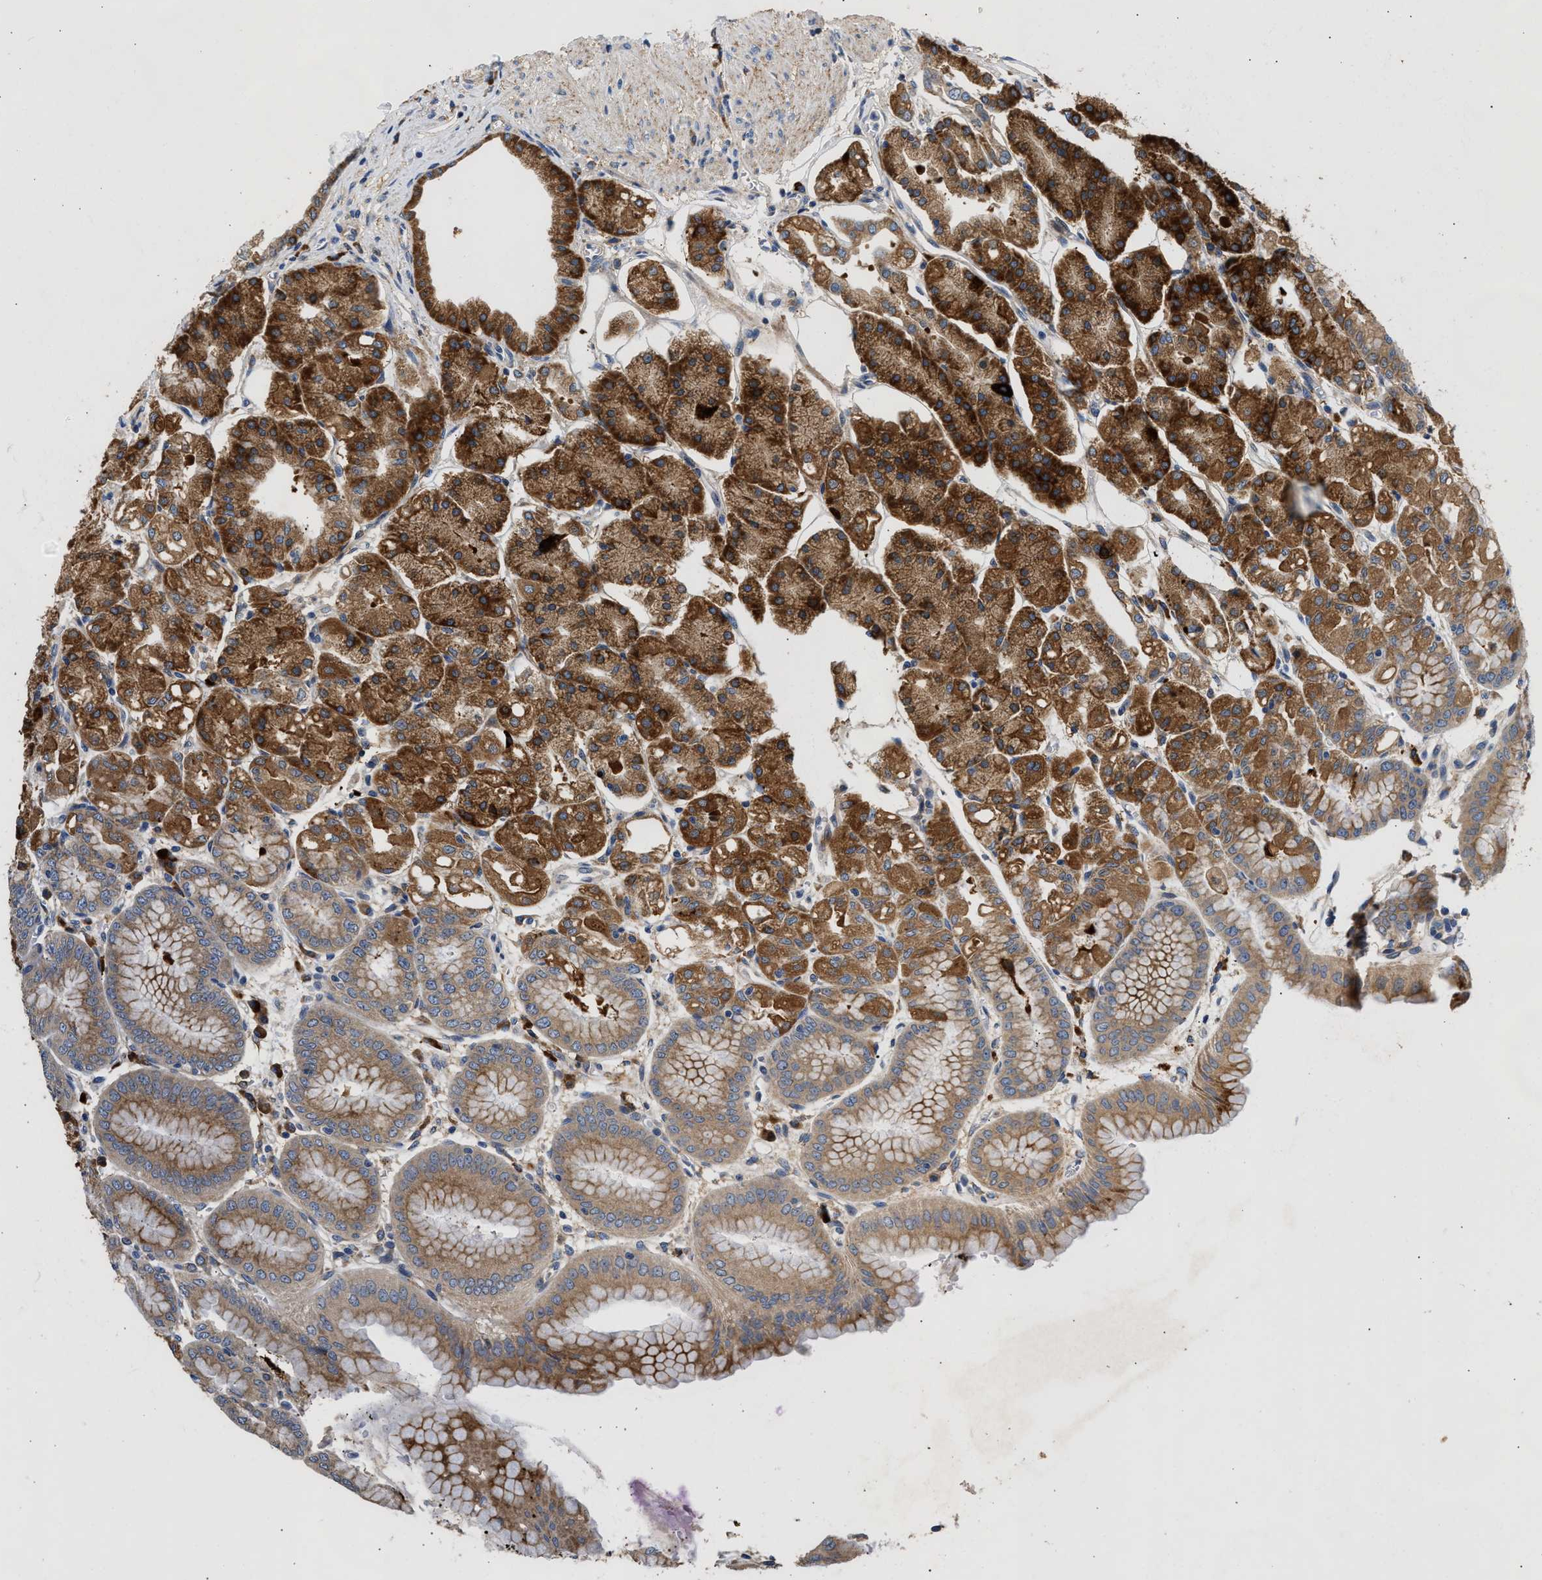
{"staining": {"intensity": "strong", "quantity": ">75%", "location": "cytoplasmic/membranous"}, "tissue": "stomach", "cell_type": "Glandular cells", "image_type": "normal", "snomed": [{"axis": "morphology", "description": "Normal tissue, NOS"}, {"axis": "topography", "description": "Stomach, lower"}], "caption": "Brown immunohistochemical staining in normal stomach displays strong cytoplasmic/membranous staining in approximately >75% of glandular cells. Ihc stains the protein of interest in brown and the nuclei are stained blue.", "gene": "AMZ1", "patient": {"sex": "male", "age": 71}}